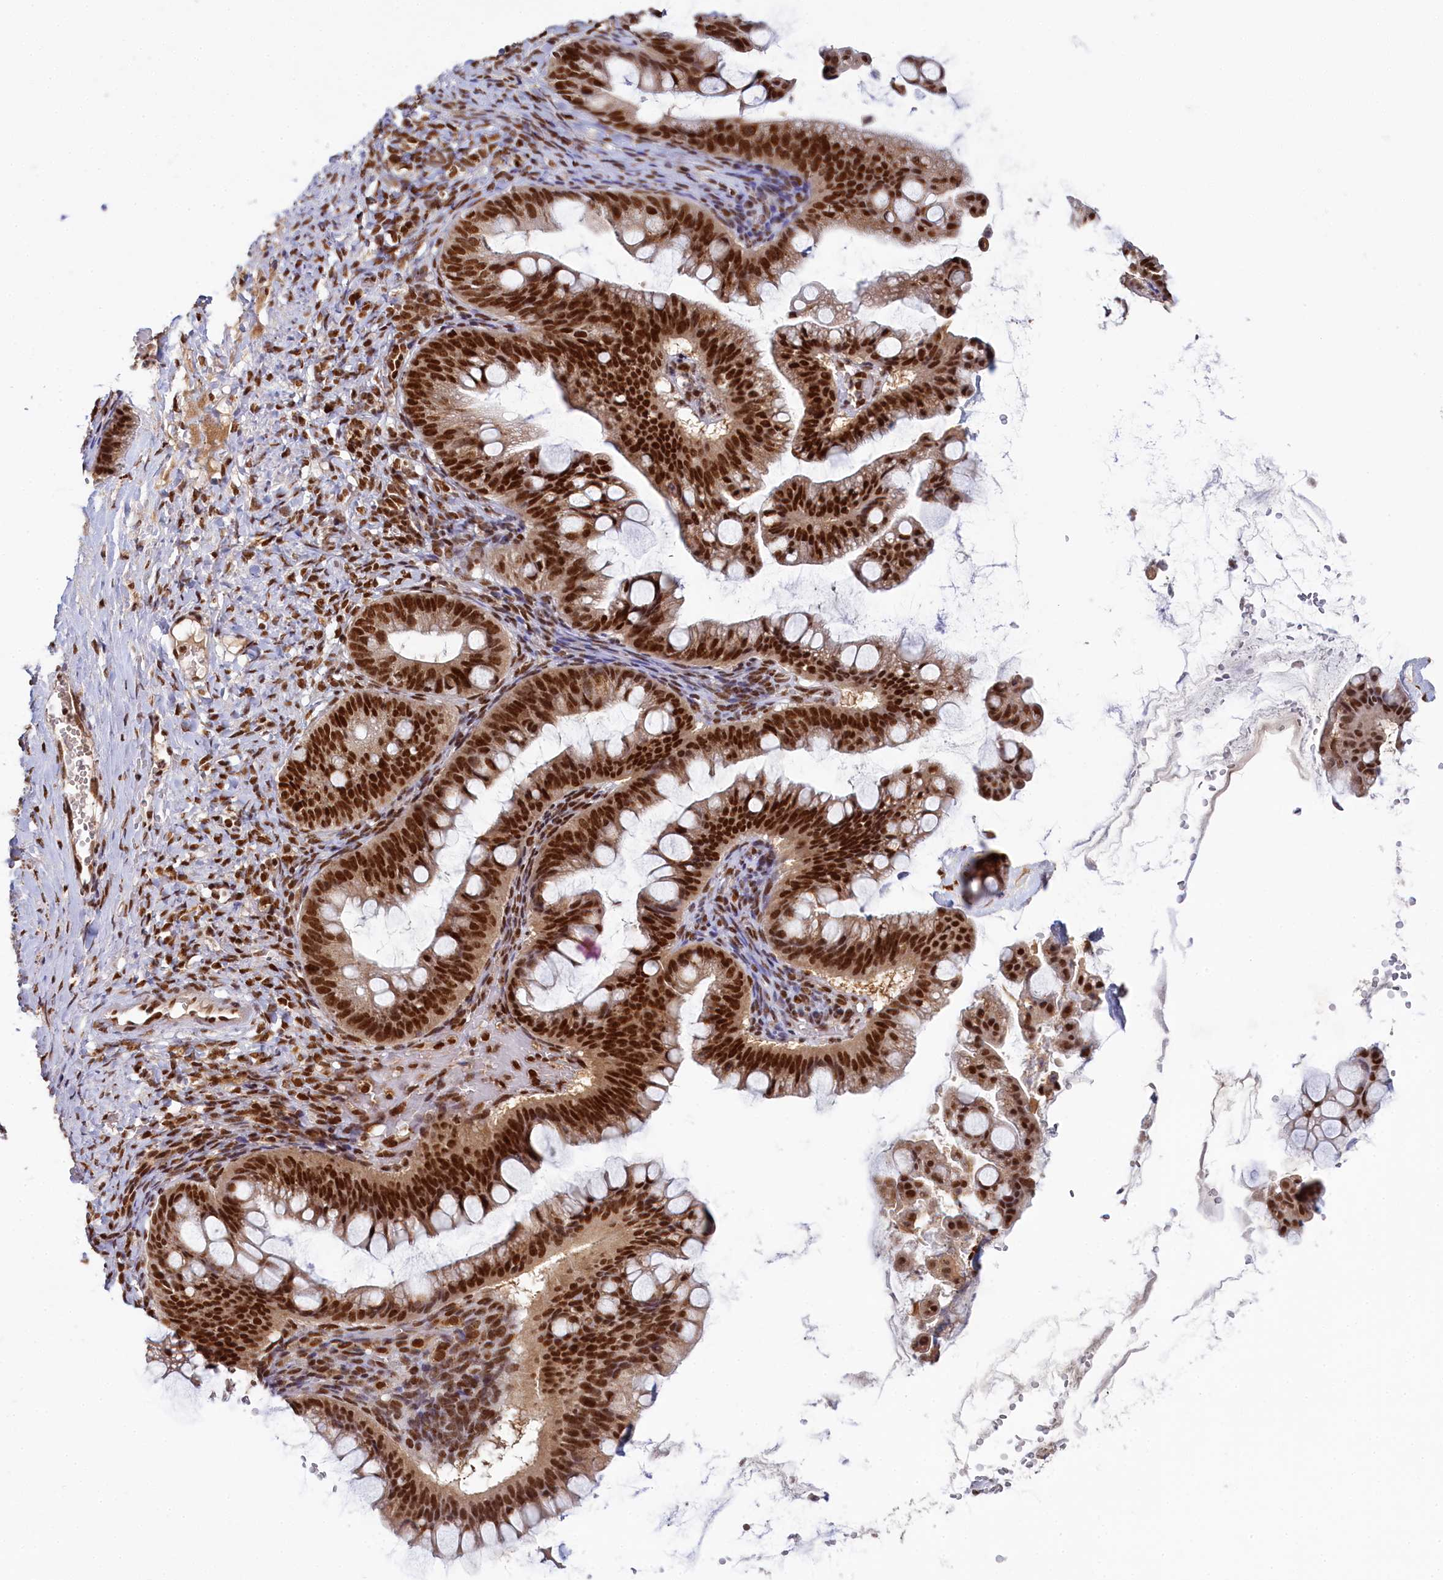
{"staining": {"intensity": "strong", "quantity": ">75%", "location": "nuclear"}, "tissue": "ovarian cancer", "cell_type": "Tumor cells", "image_type": "cancer", "snomed": [{"axis": "morphology", "description": "Cystadenocarcinoma, mucinous, NOS"}, {"axis": "topography", "description": "Ovary"}], "caption": "Ovarian cancer tissue demonstrates strong nuclear positivity in about >75% of tumor cells, visualized by immunohistochemistry. Immunohistochemistry (ihc) stains the protein of interest in brown and the nuclei are stained blue.", "gene": "PPHLN1", "patient": {"sex": "female", "age": 73}}